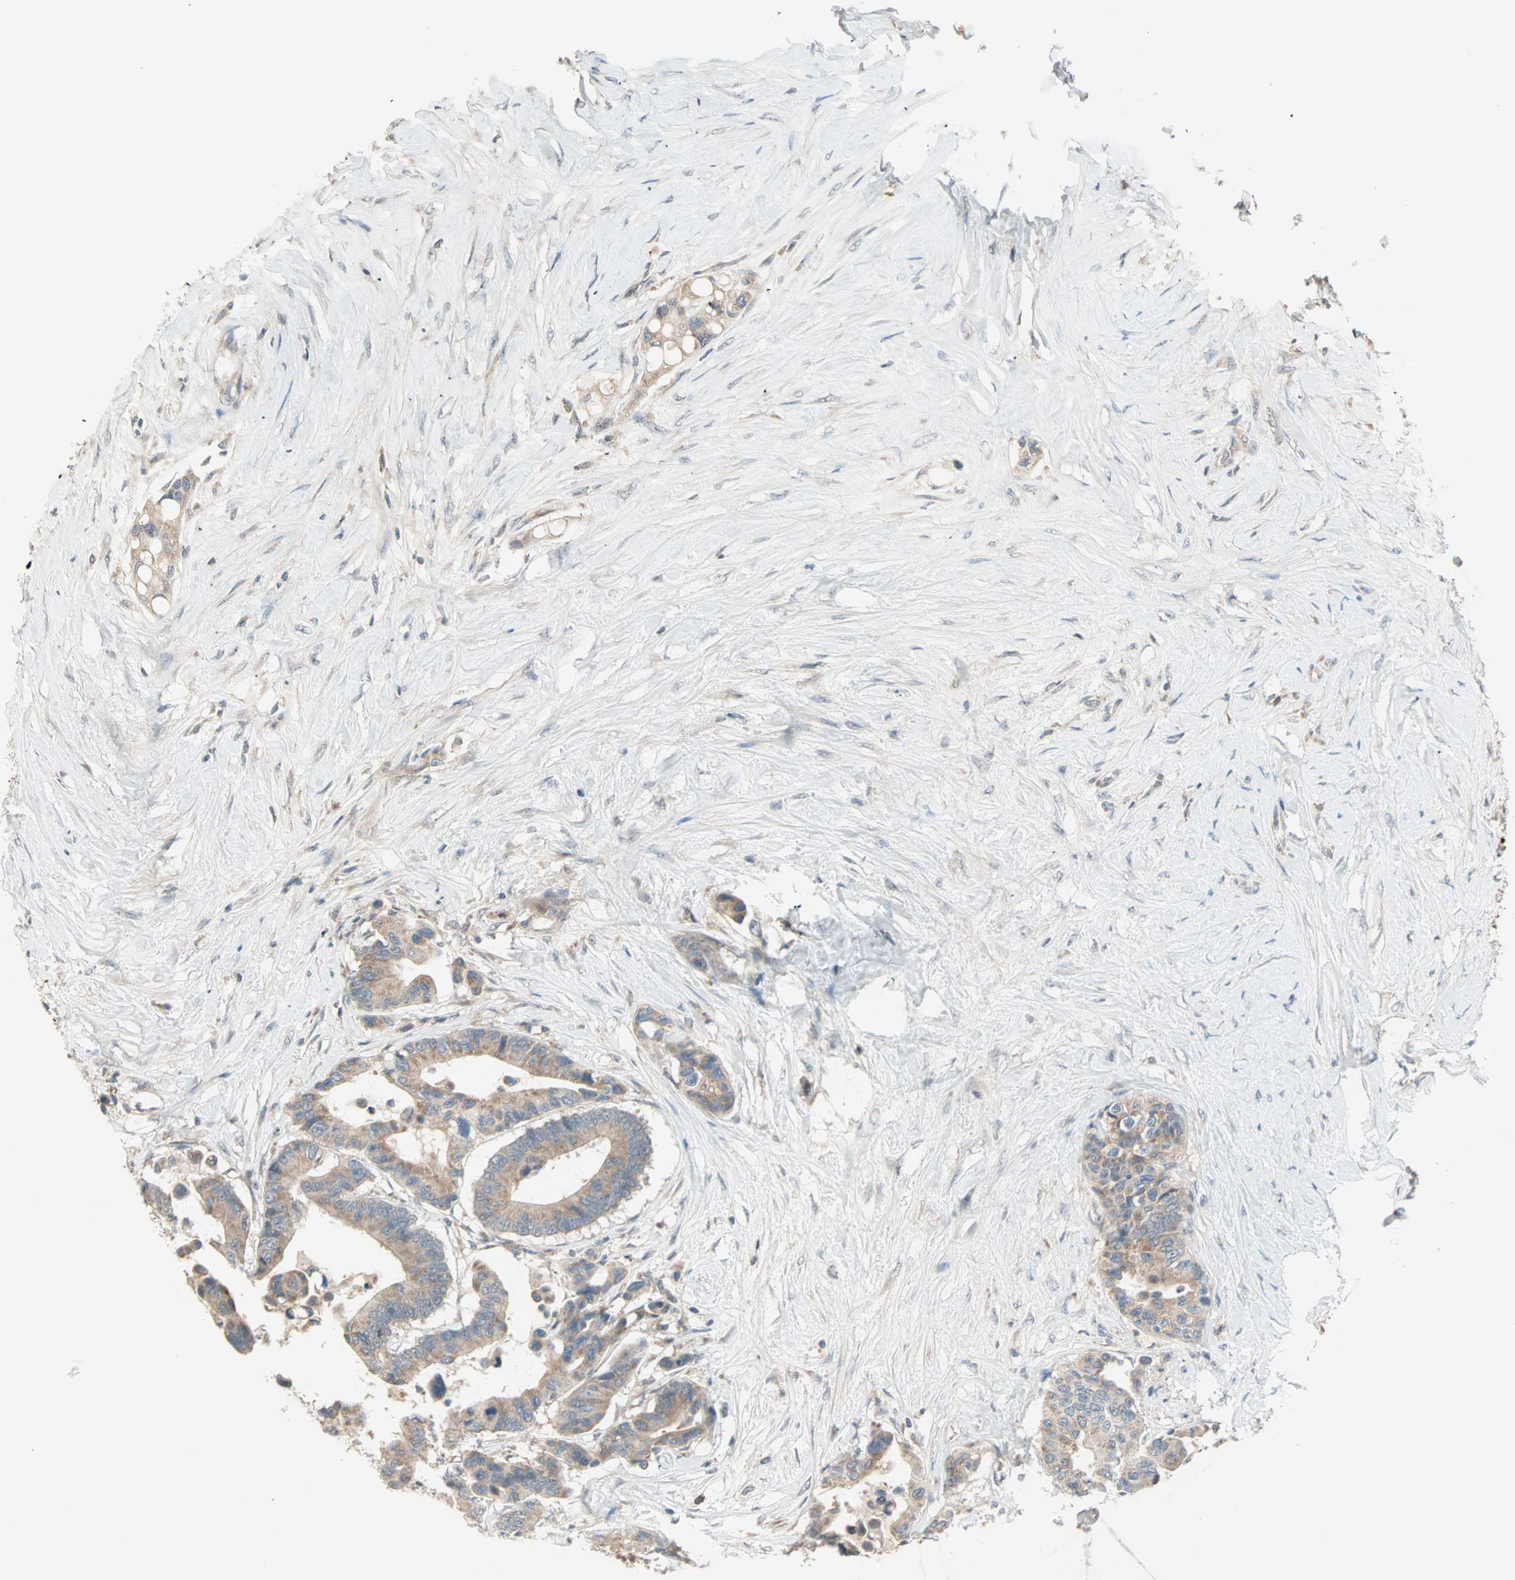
{"staining": {"intensity": "weak", "quantity": "25%-75%", "location": "cytoplasmic/membranous"}, "tissue": "colorectal cancer", "cell_type": "Tumor cells", "image_type": "cancer", "snomed": [{"axis": "morphology", "description": "Normal tissue, NOS"}, {"axis": "morphology", "description": "Adenocarcinoma, NOS"}, {"axis": "topography", "description": "Colon"}], "caption": "A histopathology image of human colorectal cancer (adenocarcinoma) stained for a protein demonstrates weak cytoplasmic/membranous brown staining in tumor cells.", "gene": "PROS1", "patient": {"sex": "male", "age": 82}}